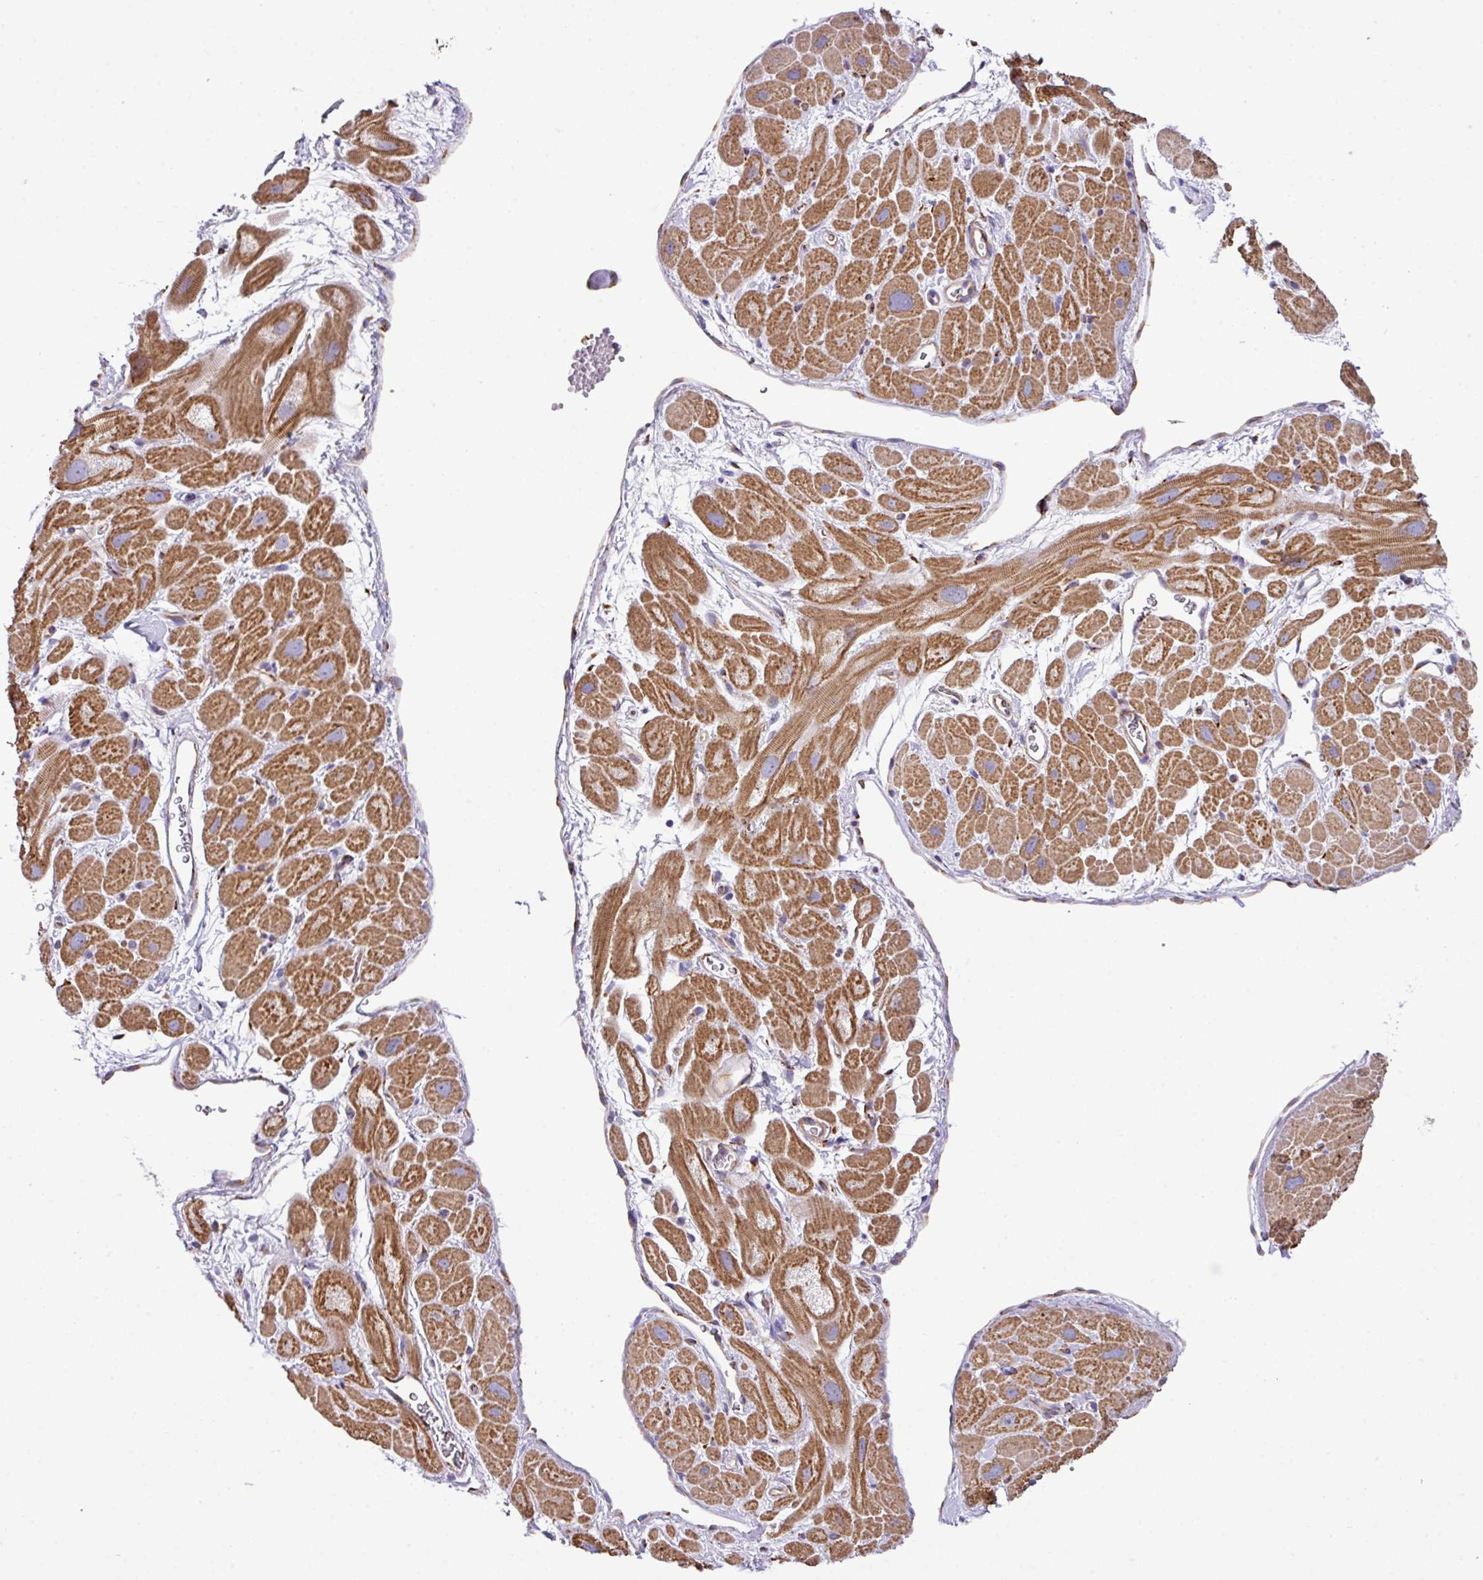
{"staining": {"intensity": "moderate", "quantity": ">75%", "location": "cytoplasmic/membranous"}, "tissue": "heart muscle", "cell_type": "Cardiomyocytes", "image_type": "normal", "snomed": [{"axis": "morphology", "description": "Normal tissue, NOS"}, {"axis": "topography", "description": "Heart"}], "caption": "Moderate cytoplasmic/membranous protein expression is seen in about >75% of cardiomyocytes in heart muscle.", "gene": "CFAP97", "patient": {"sex": "male", "age": 49}}